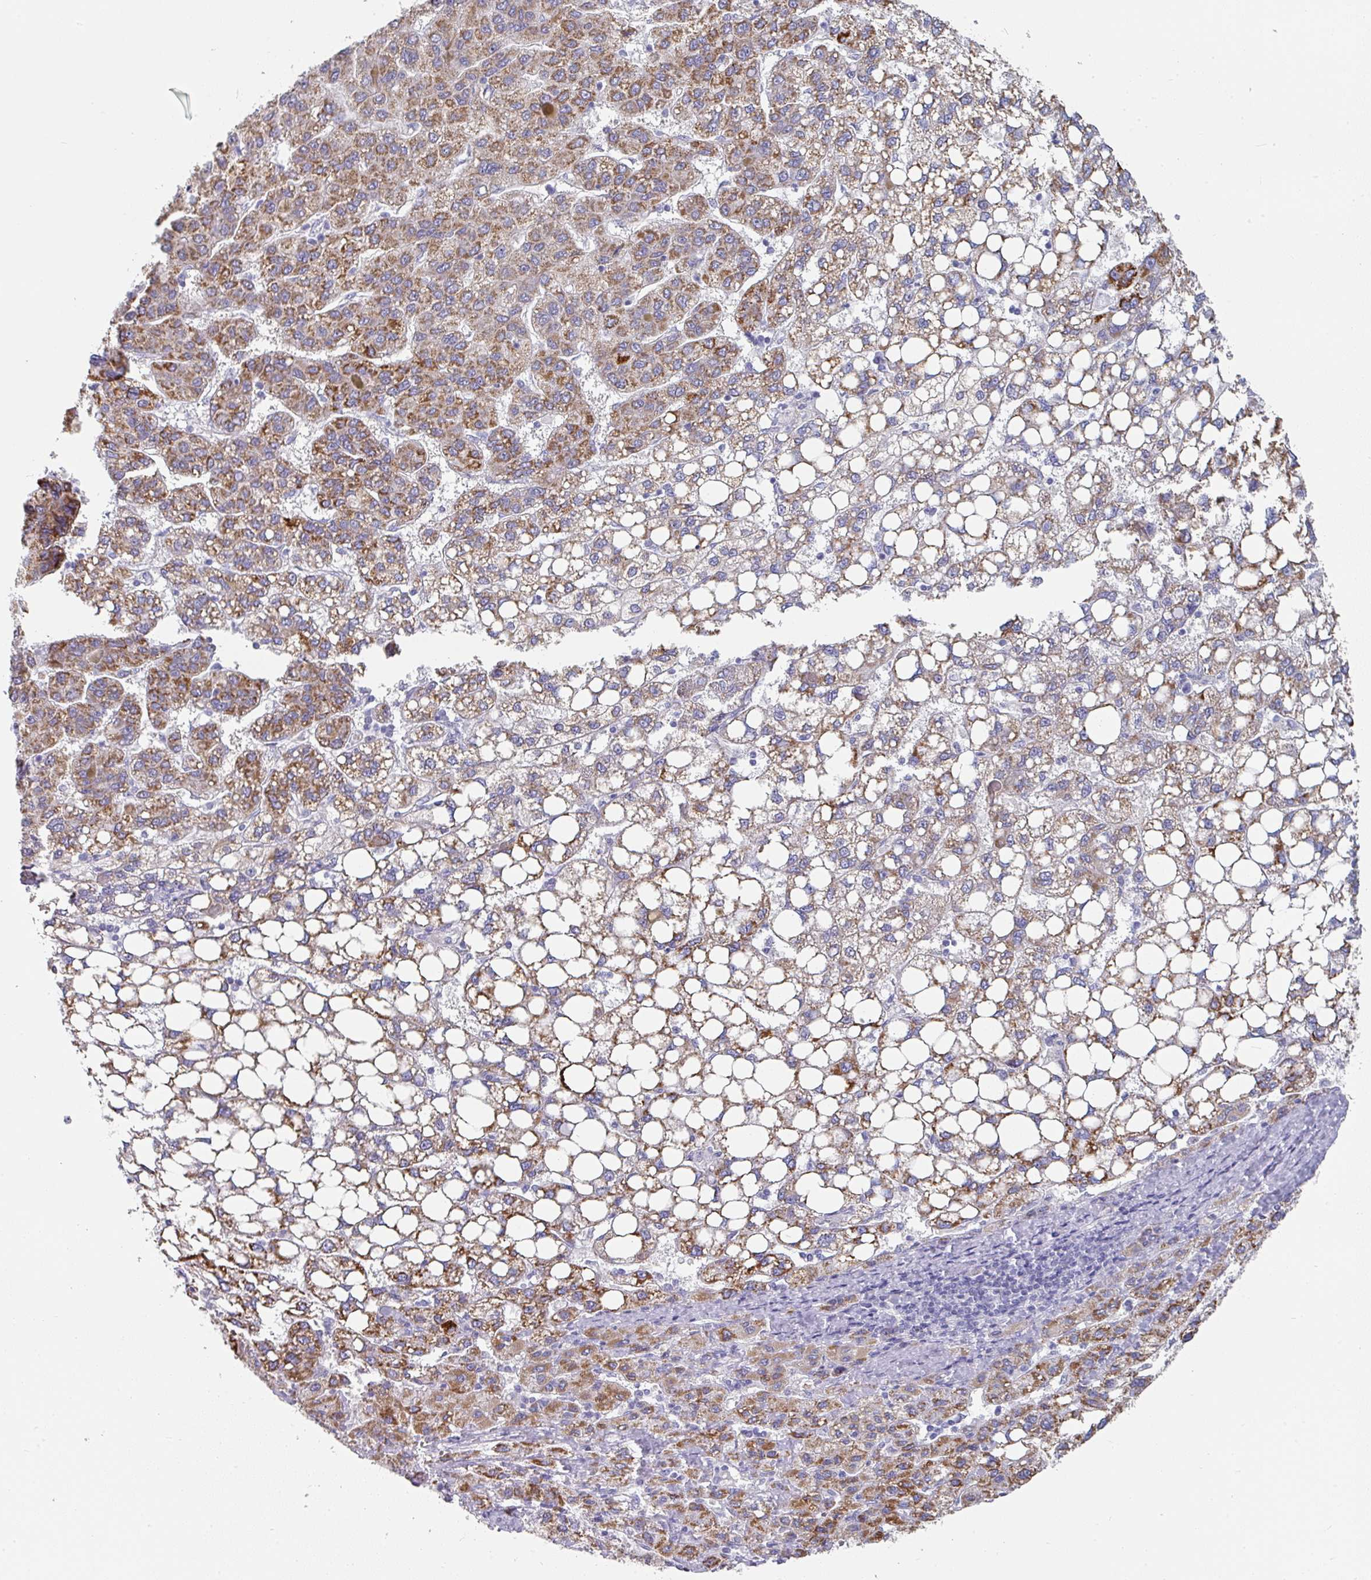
{"staining": {"intensity": "moderate", "quantity": ">75%", "location": "cytoplasmic/membranous"}, "tissue": "liver cancer", "cell_type": "Tumor cells", "image_type": "cancer", "snomed": [{"axis": "morphology", "description": "Carcinoma, Hepatocellular, NOS"}, {"axis": "topography", "description": "Liver"}], "caption": "Liver hepatocellular carcinoma stained with immunohistochemistry exhibits moderate cytoplasmic/membranous expression in about >75% of tumor cells.", "gene": "SETBP1", "patient": {"sex": "female", "age": 82}}